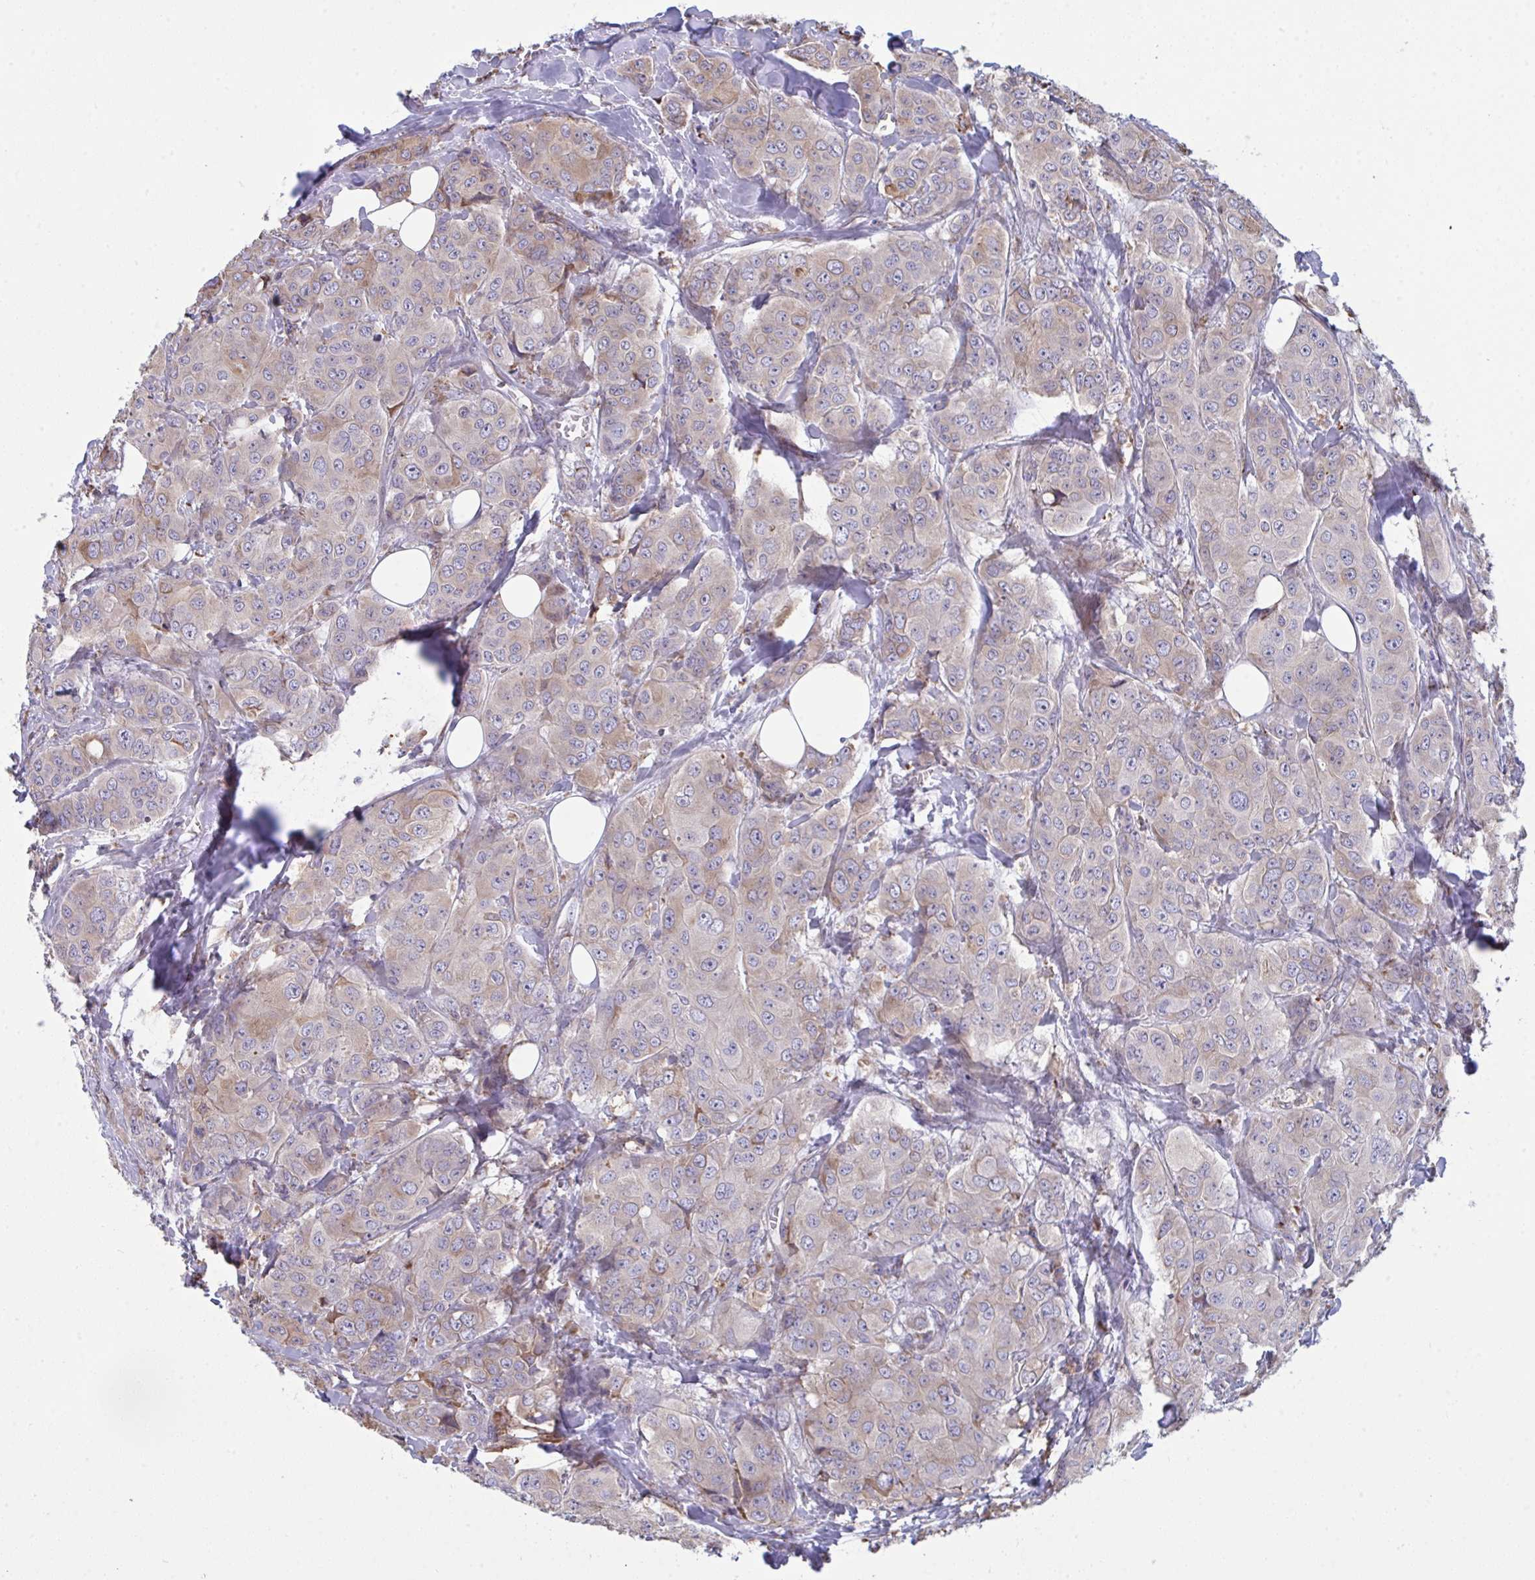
{"staining": {"intensity": "weak", "quantity": "25%-75%", "location": "cytoplasmic/membranous"}, "tissue": "breast cancer", "cell_type": "Tumor cells", "image_type": "cancer", "snomed": [{"axis": "morphology", "description": "Duct carcinoma"}, {"axis": "topography", "description": "Breast"}], "caption": "Immunohistochemical staining of breast cancer shows low levels of weak cytoplasmic/membranous expression in approximately 25%-75% of tumor cells.", "gene": "MYMK", "patient": {"sex": "female", "age": 43}}